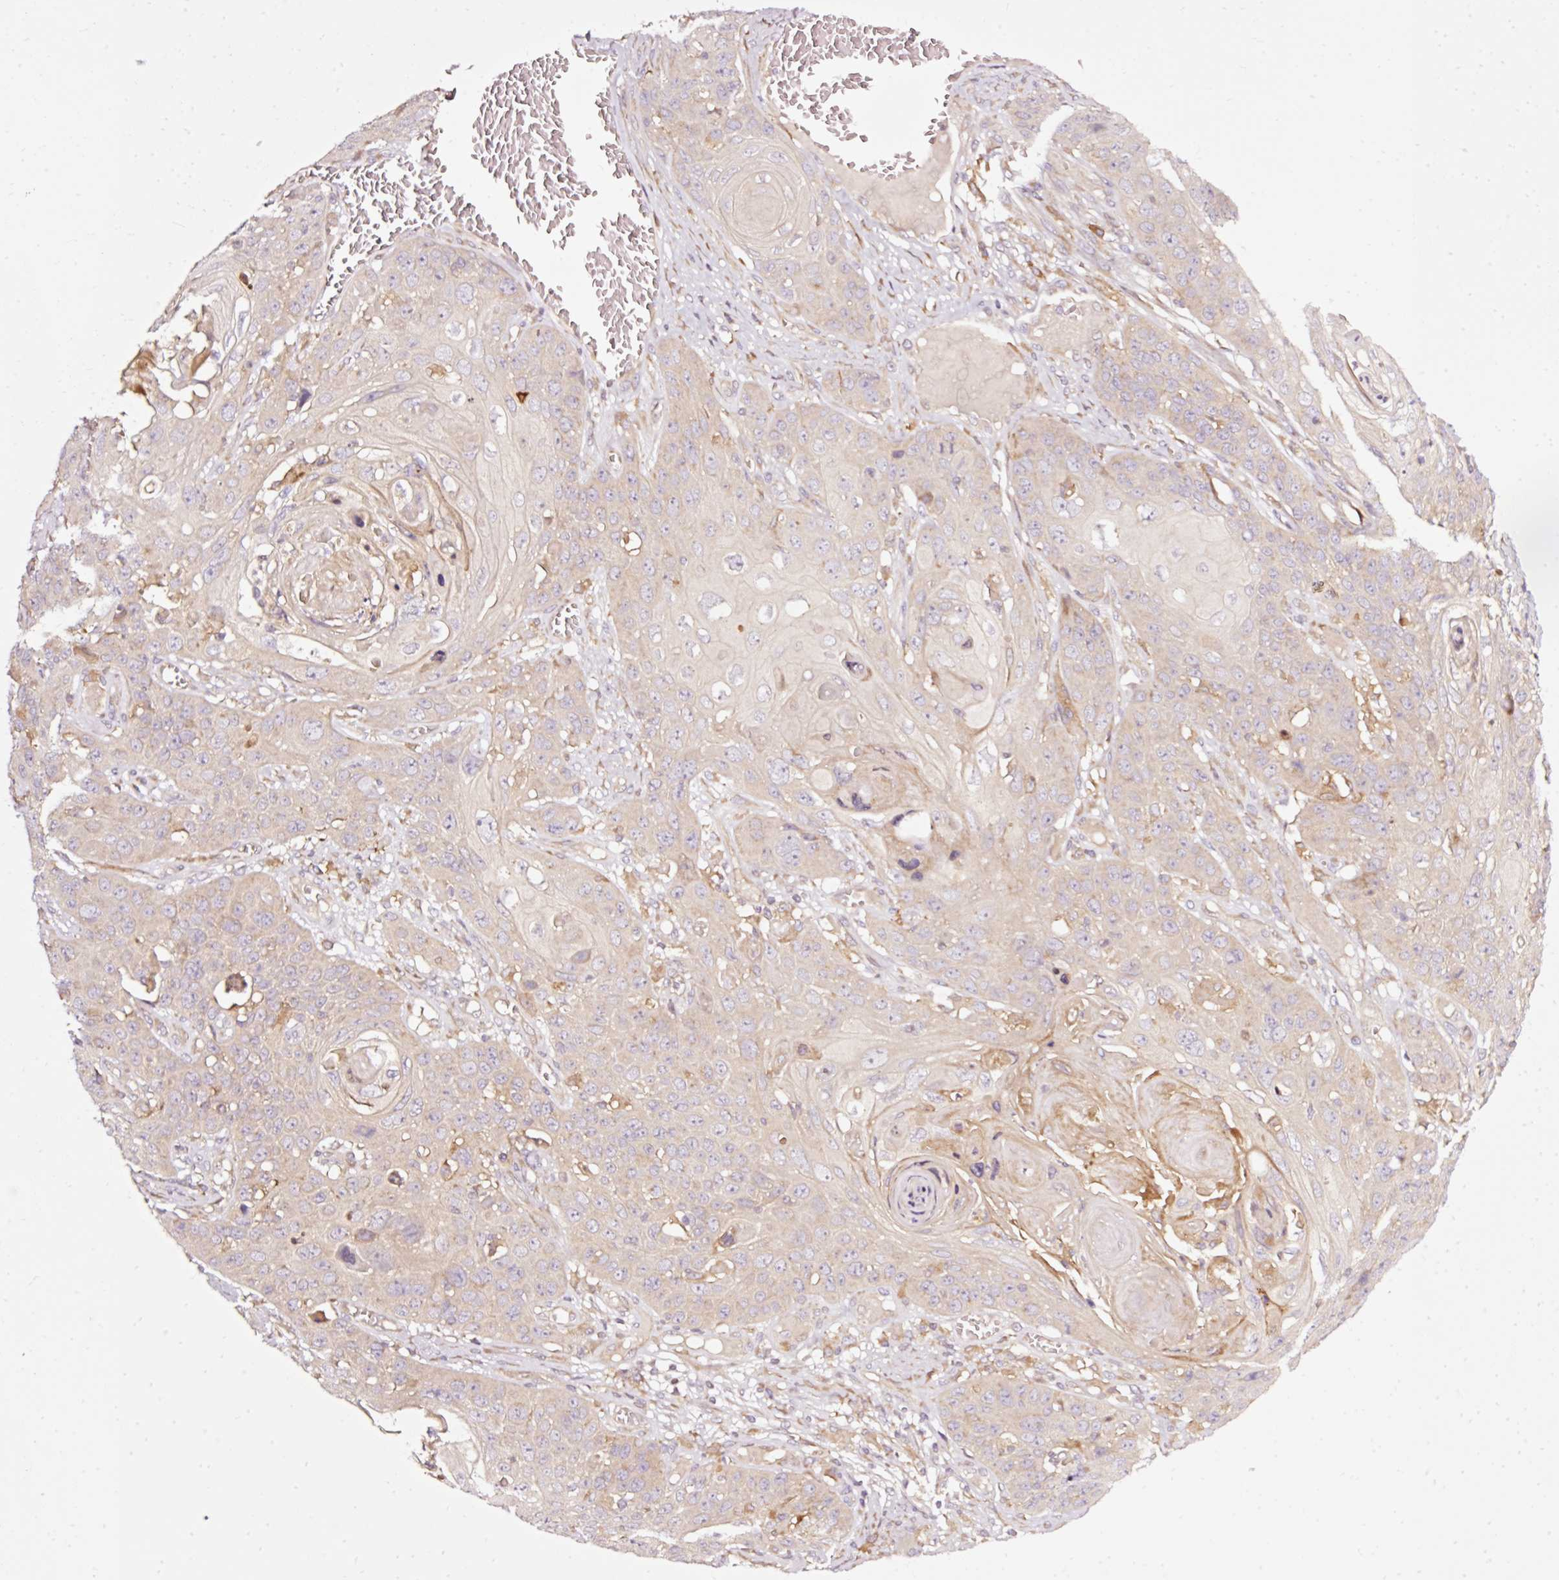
{"staining": {"intensity": "negative", "quantity": "none", "location": "none"}, "tissue": "skin cancer", "cell_type": "Tumor cells", "image_type": "cancer", "snomed": [{"axis": "morphology", "description": "Squamous cell carcinoma, NOS"}, {"axis": "topography", "description": "Skin"}], "caption": "A histopathology image of squamous cell carcinoma (skin) stained for a protein shows no brown staining in tumor cells.", "gene": "NAPA", "patient": {"sex": "male", "age": 55}}